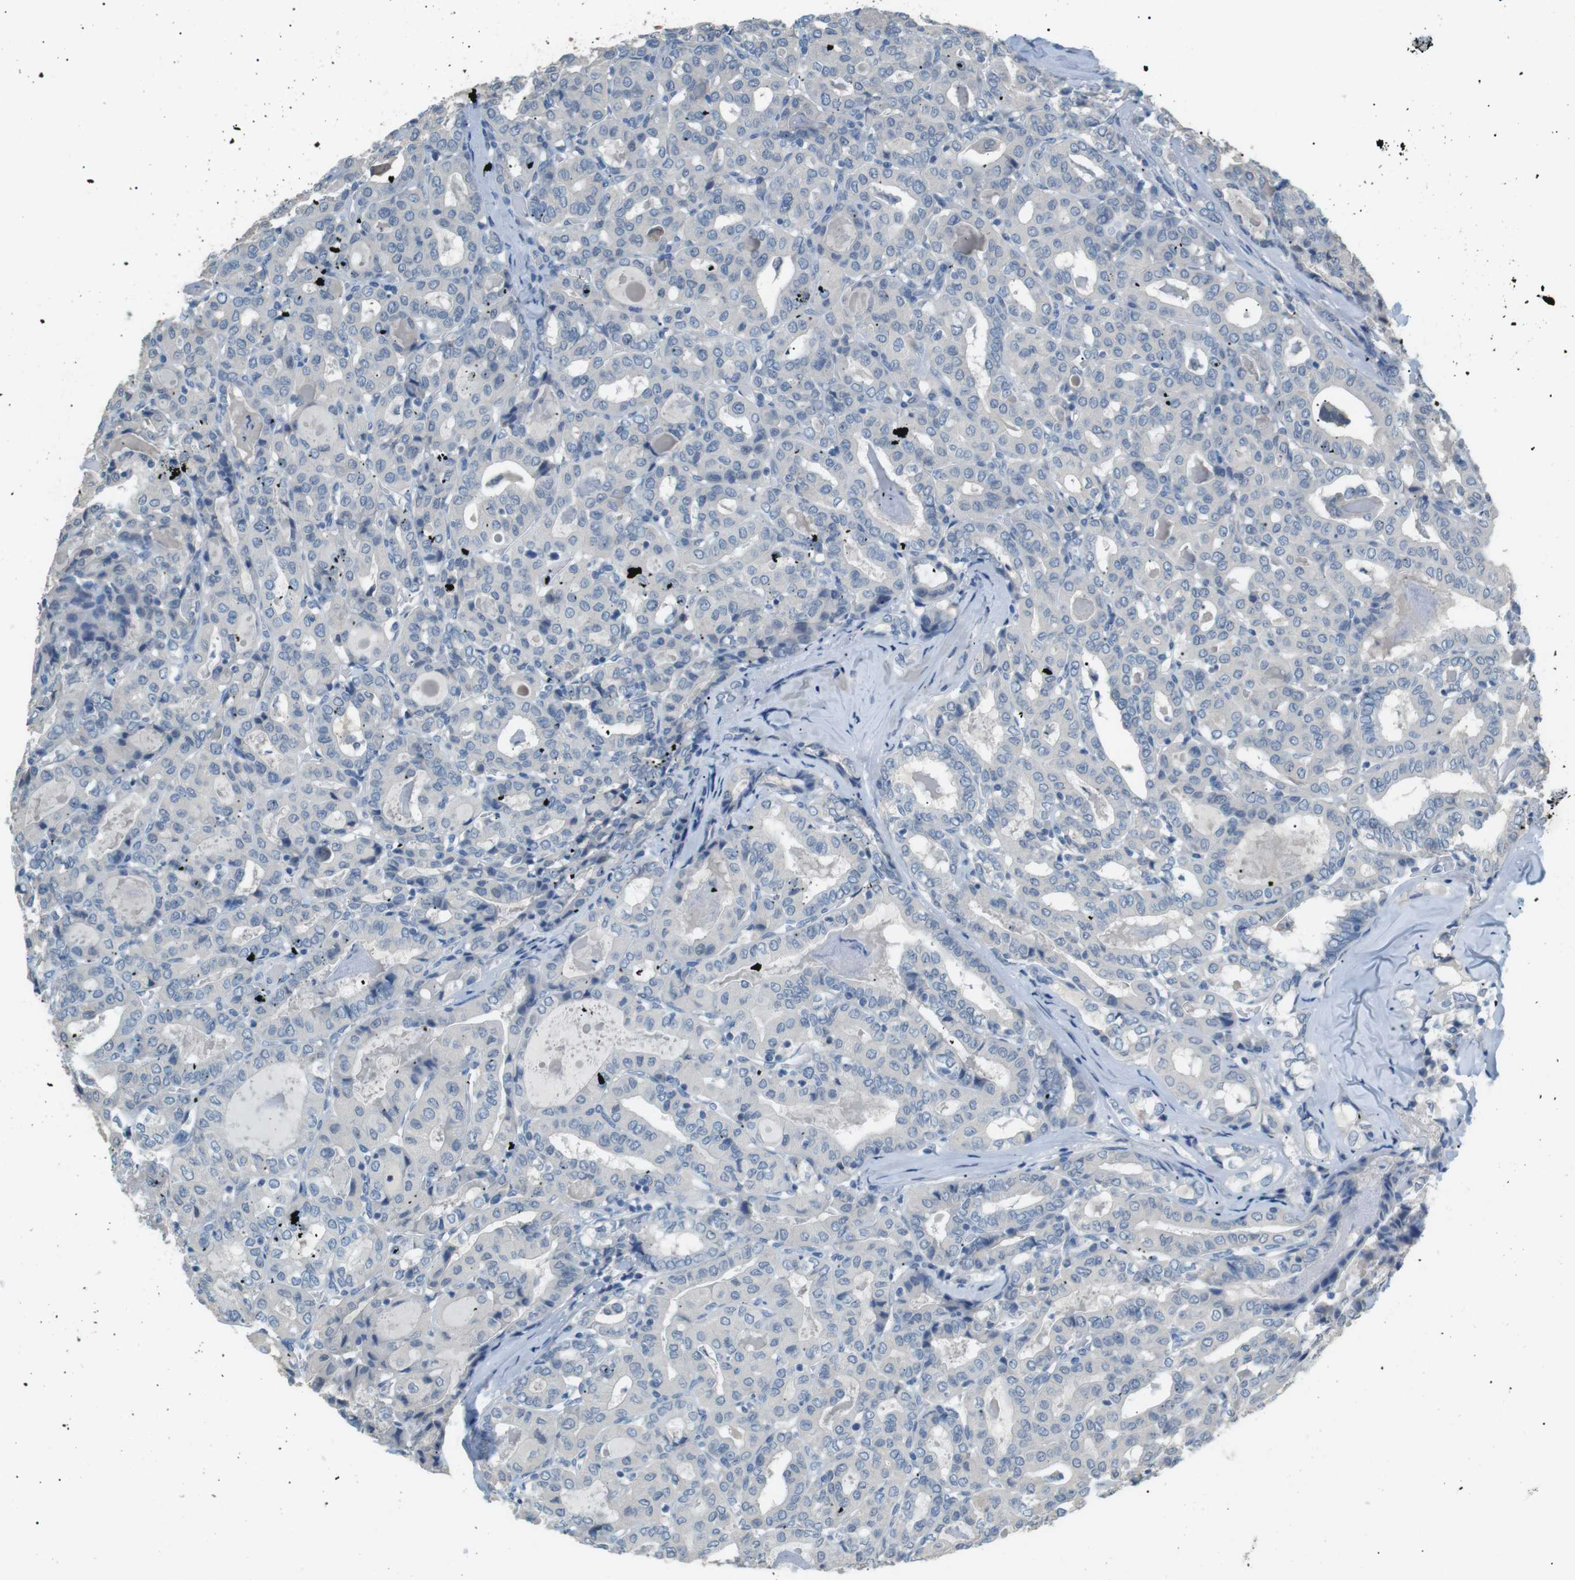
{"staining": {"intensity": "negative", "quantity": "none", "location": "none"}, "tissue": "thyroid cancer", "cell_type": "Tumor cells", "image_type": "cancer", "snomed": [{"axis": "morphology", "description": "Papillary adenocarcinoma, NOS"}, {"axis": "topography", "description": "Thyroid gland"}], "caption": "Human thyroid cancer stained for a protein using immunohistochemistry displays no positivity in tumor cells.", "gene": "CDH26", "patient": {"sex": "female", "age": 42}}